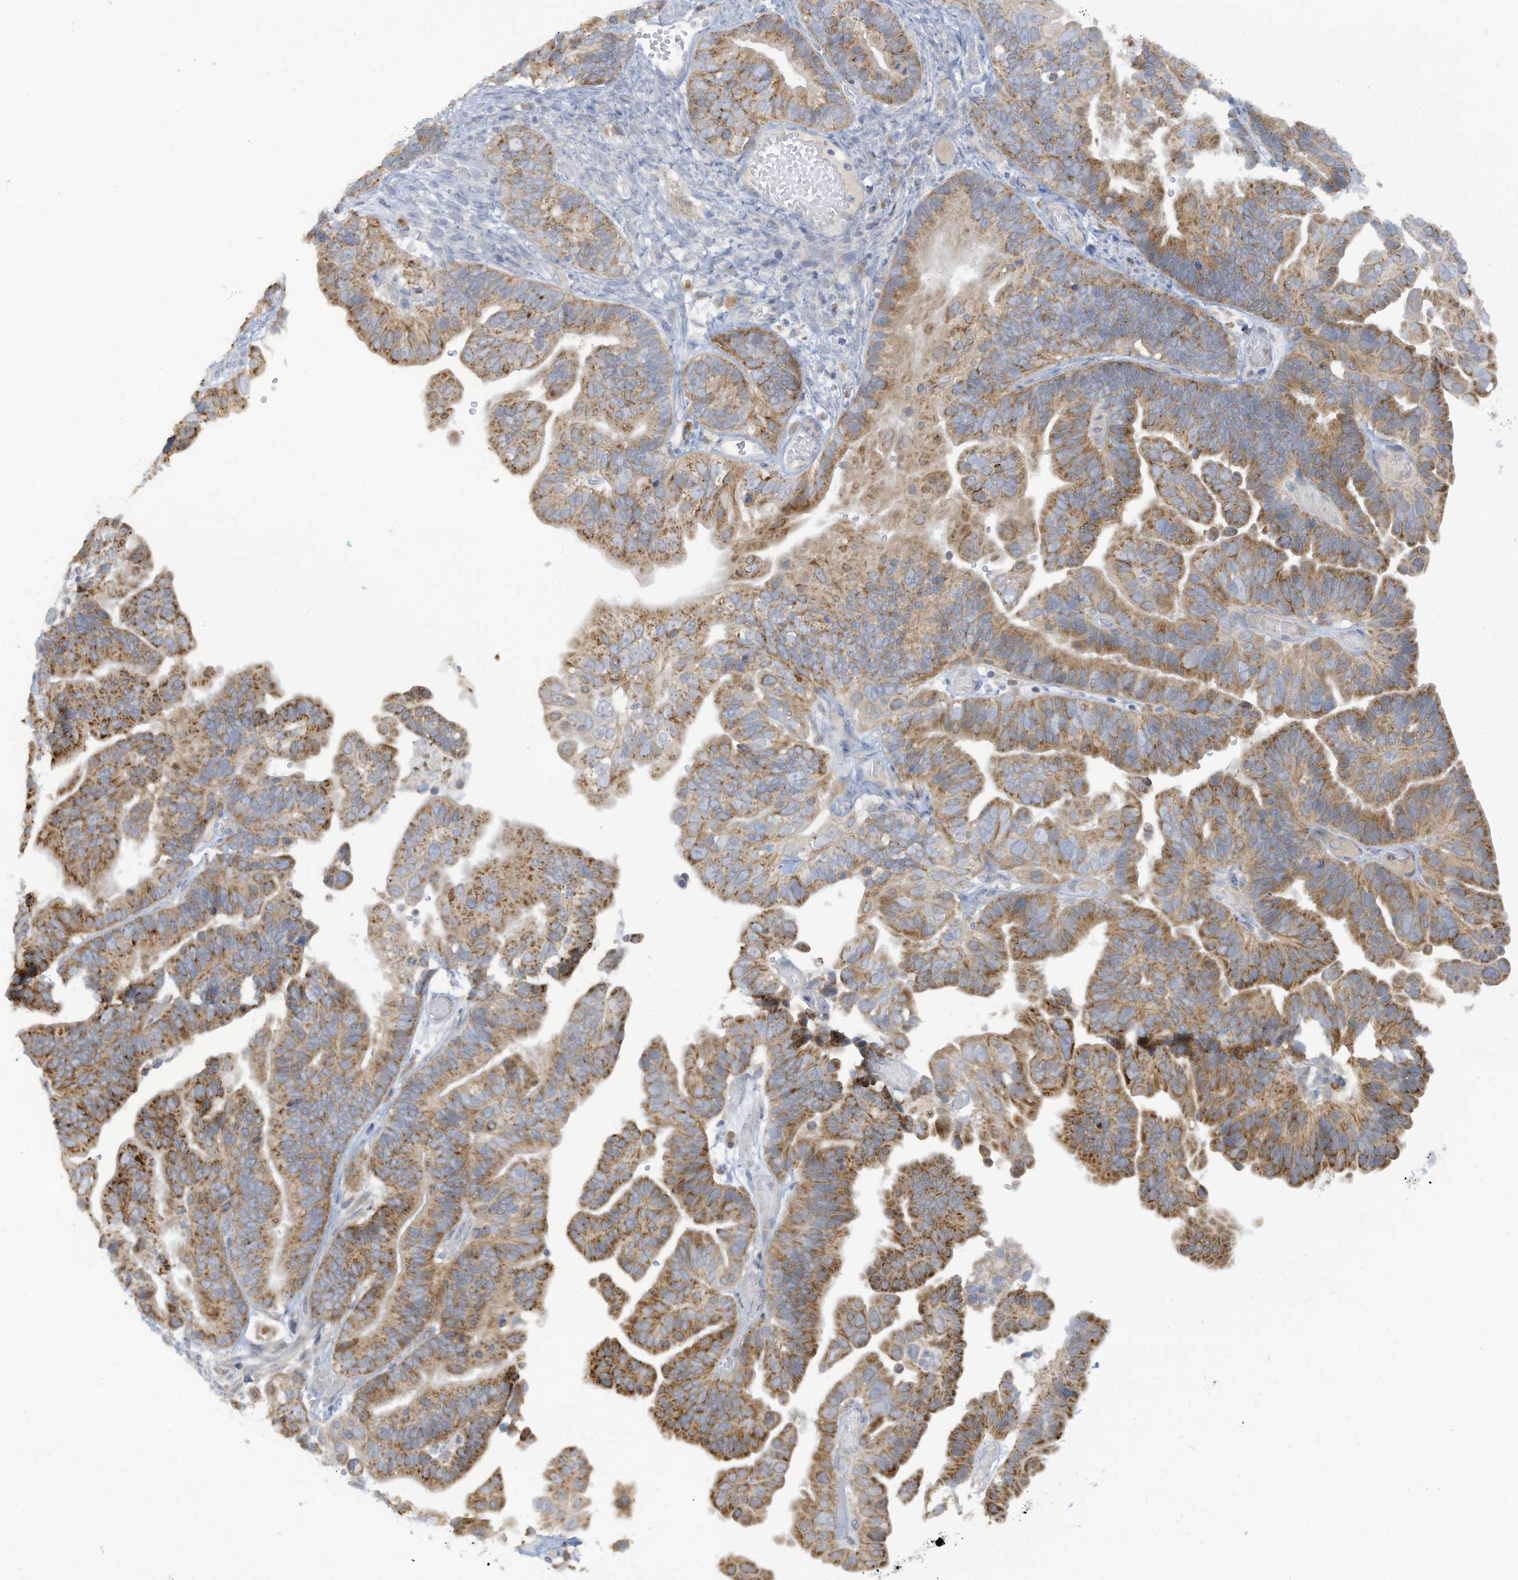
{"staining": {"intensity": "moderate", "quantity": ">75%", "location": "cytoplasmic/membranous"}, "tissue": "ovarian cancer", "cell_type": "Tumor cells", "image_type": "cancer", "snomed": [{"axis": "morphology", "description": "Cystadenocarcinoma, serous, NOS"}, {"axis": "topography", "description": "Ovary"}], "caption": "Serous cystadenocarcinoma (ovarian) stained for a protein demonstrates moderate cytoplasmic/membranous positivity in tumor cells.", "gene": "LRRN2", "patient": {"sex": "female", "age": 56}}